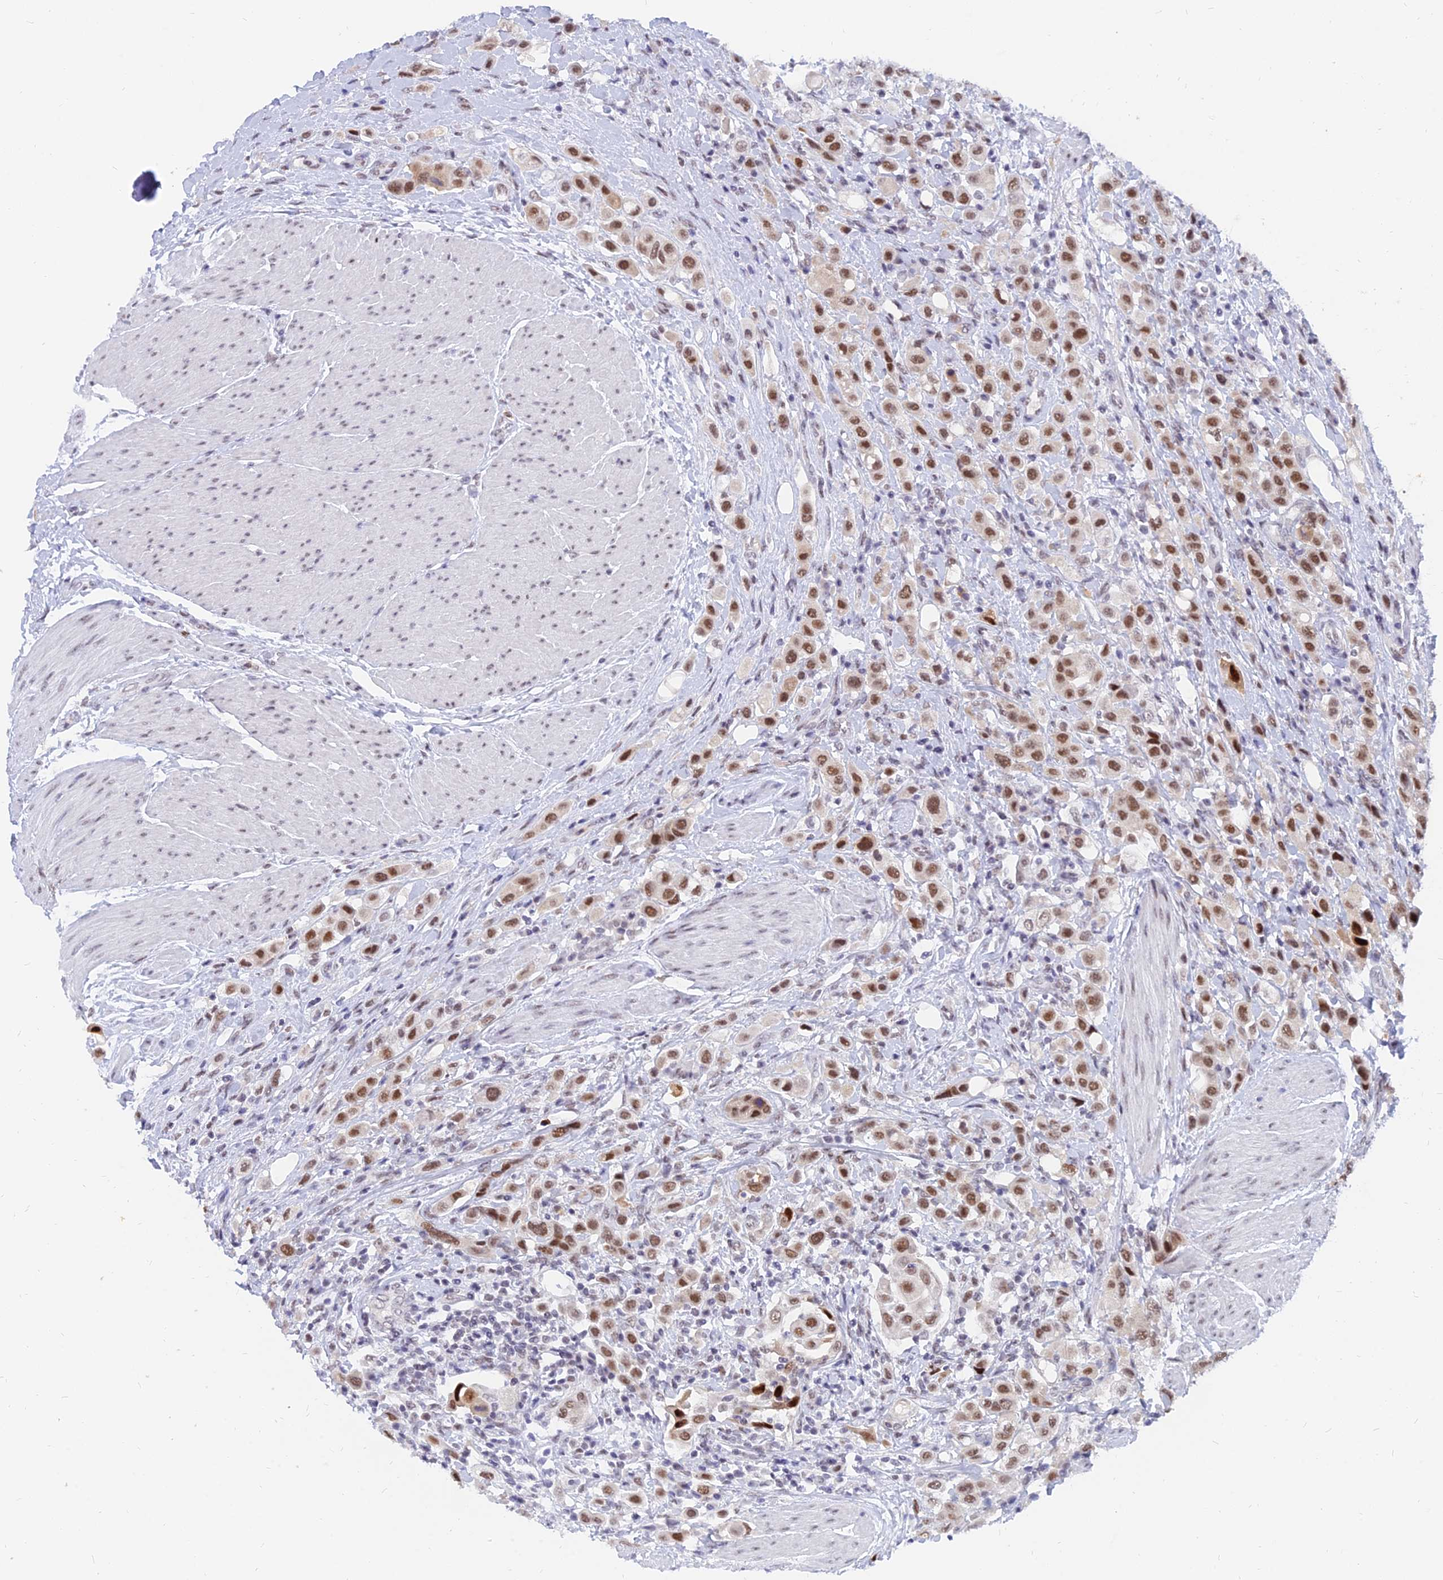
{"staining": {"intensity": "moderate", "quantity": ">75%", "location": "nuclear"}, "tissue": "urothelial cancer", "cell_type": "Tumor cells", "image_type": "cancer", "snomed": [{"axis": "morphology", "description": "Urothelial carcinoma, High grade"}, {"axis": "topography", "description": "Urinary bladder"}], "caption": "There is medium levels of moderate nuclear positivity in tumor cells of urothelial cancer, as demonstrated by immunohistochemical staining (brown color).", "gene": "DPY30", "patient": {"sex": "male", "age": 50}}